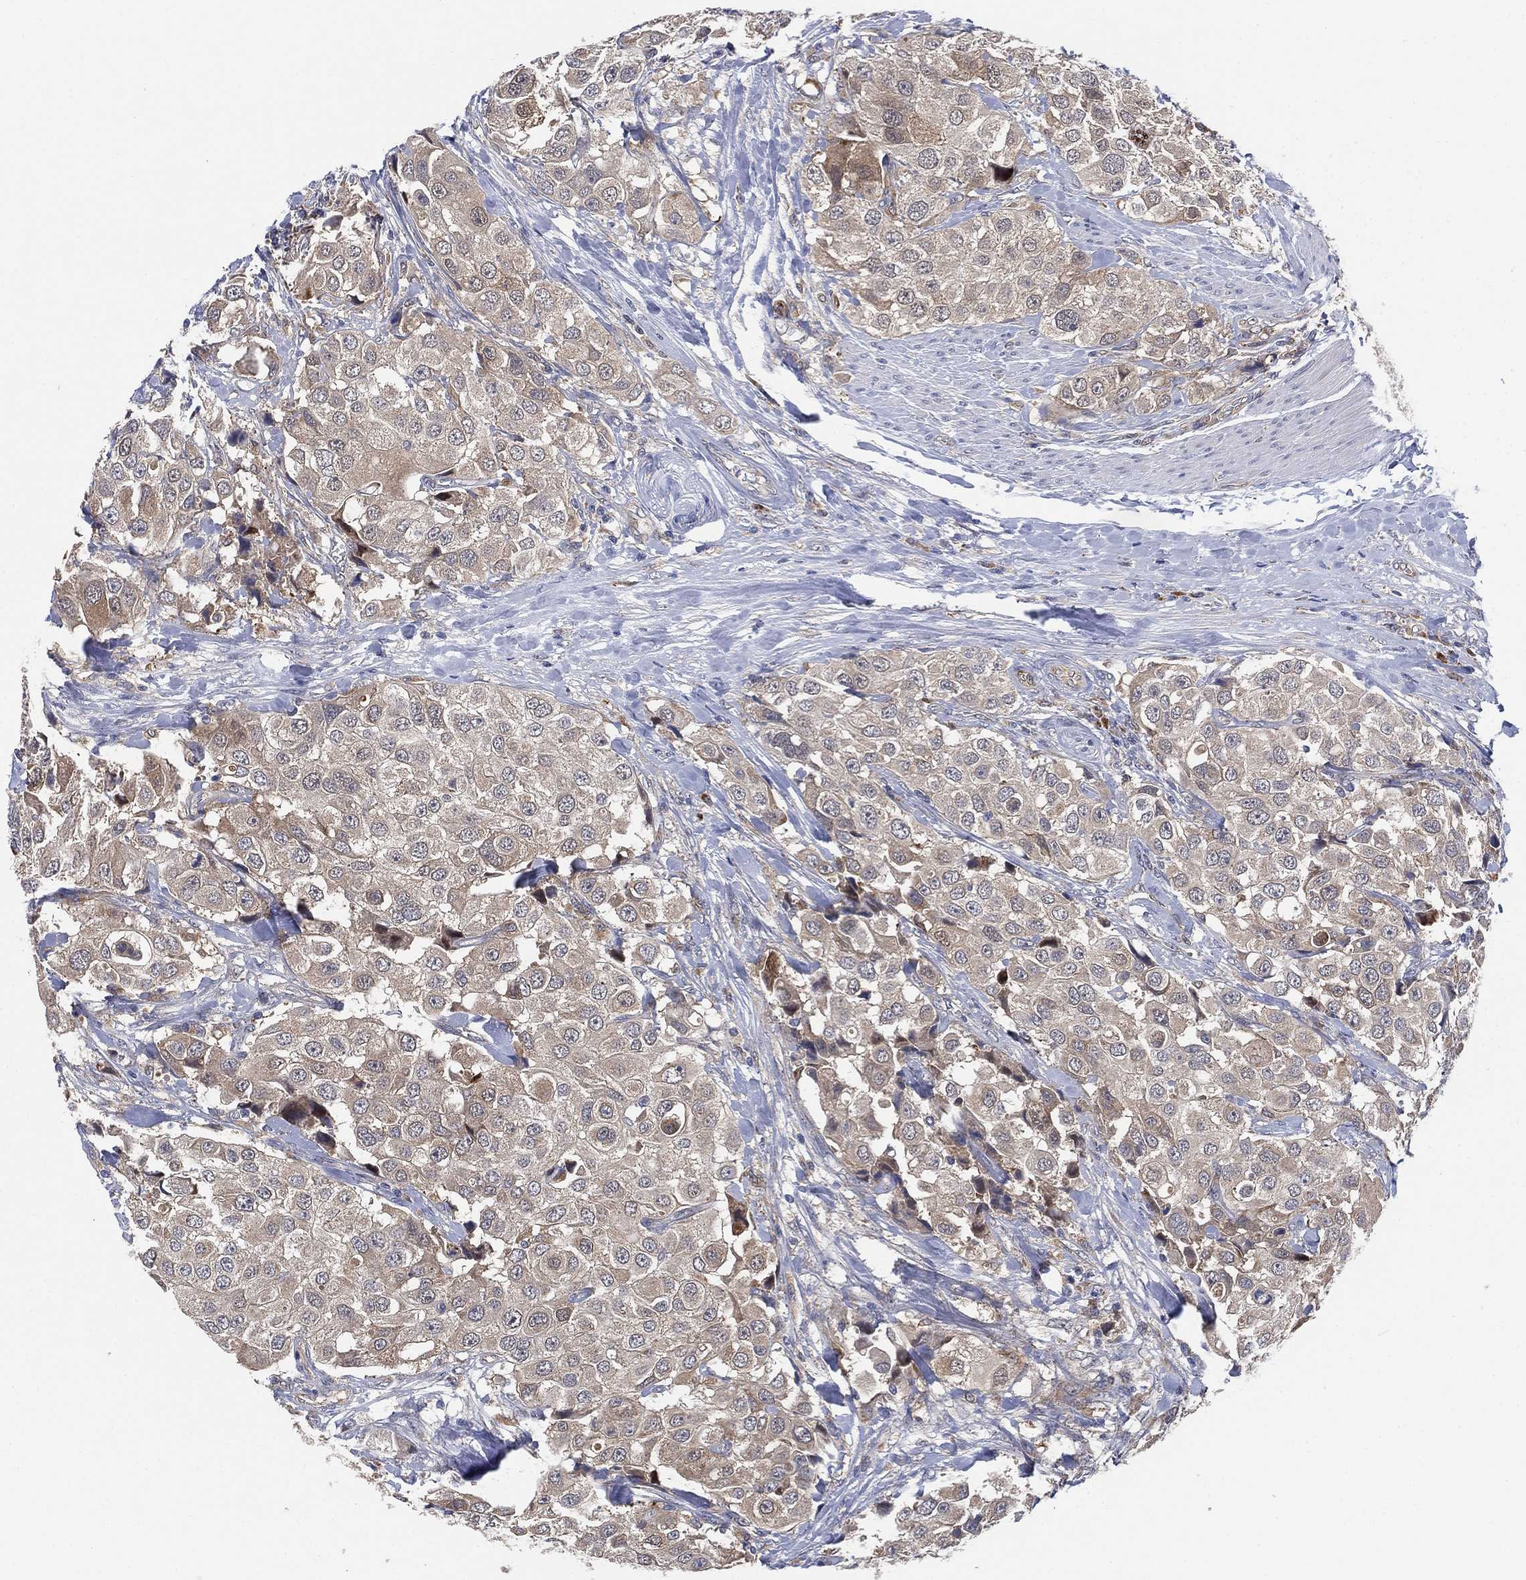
{"staining": {"intensity": "negative", "quantity": "none", "location": "none"}, "tissue": "urothelial cancer", "cell_type": "Tumor cells", "image_type": "cancer", "snomed": [{"axis": "morphology", "description": "Urothelial carcinoma, High grade"}, {"axis": "topography", "description": "Urinary bladder"}], "caption": "This is a photomicrograph of immunohistochemistry staining of urothelial carcinoma (high-grade), which shows no staining in tumor cells.", "gene": "FES", "patient": {"sex": "female", "age": 64}}